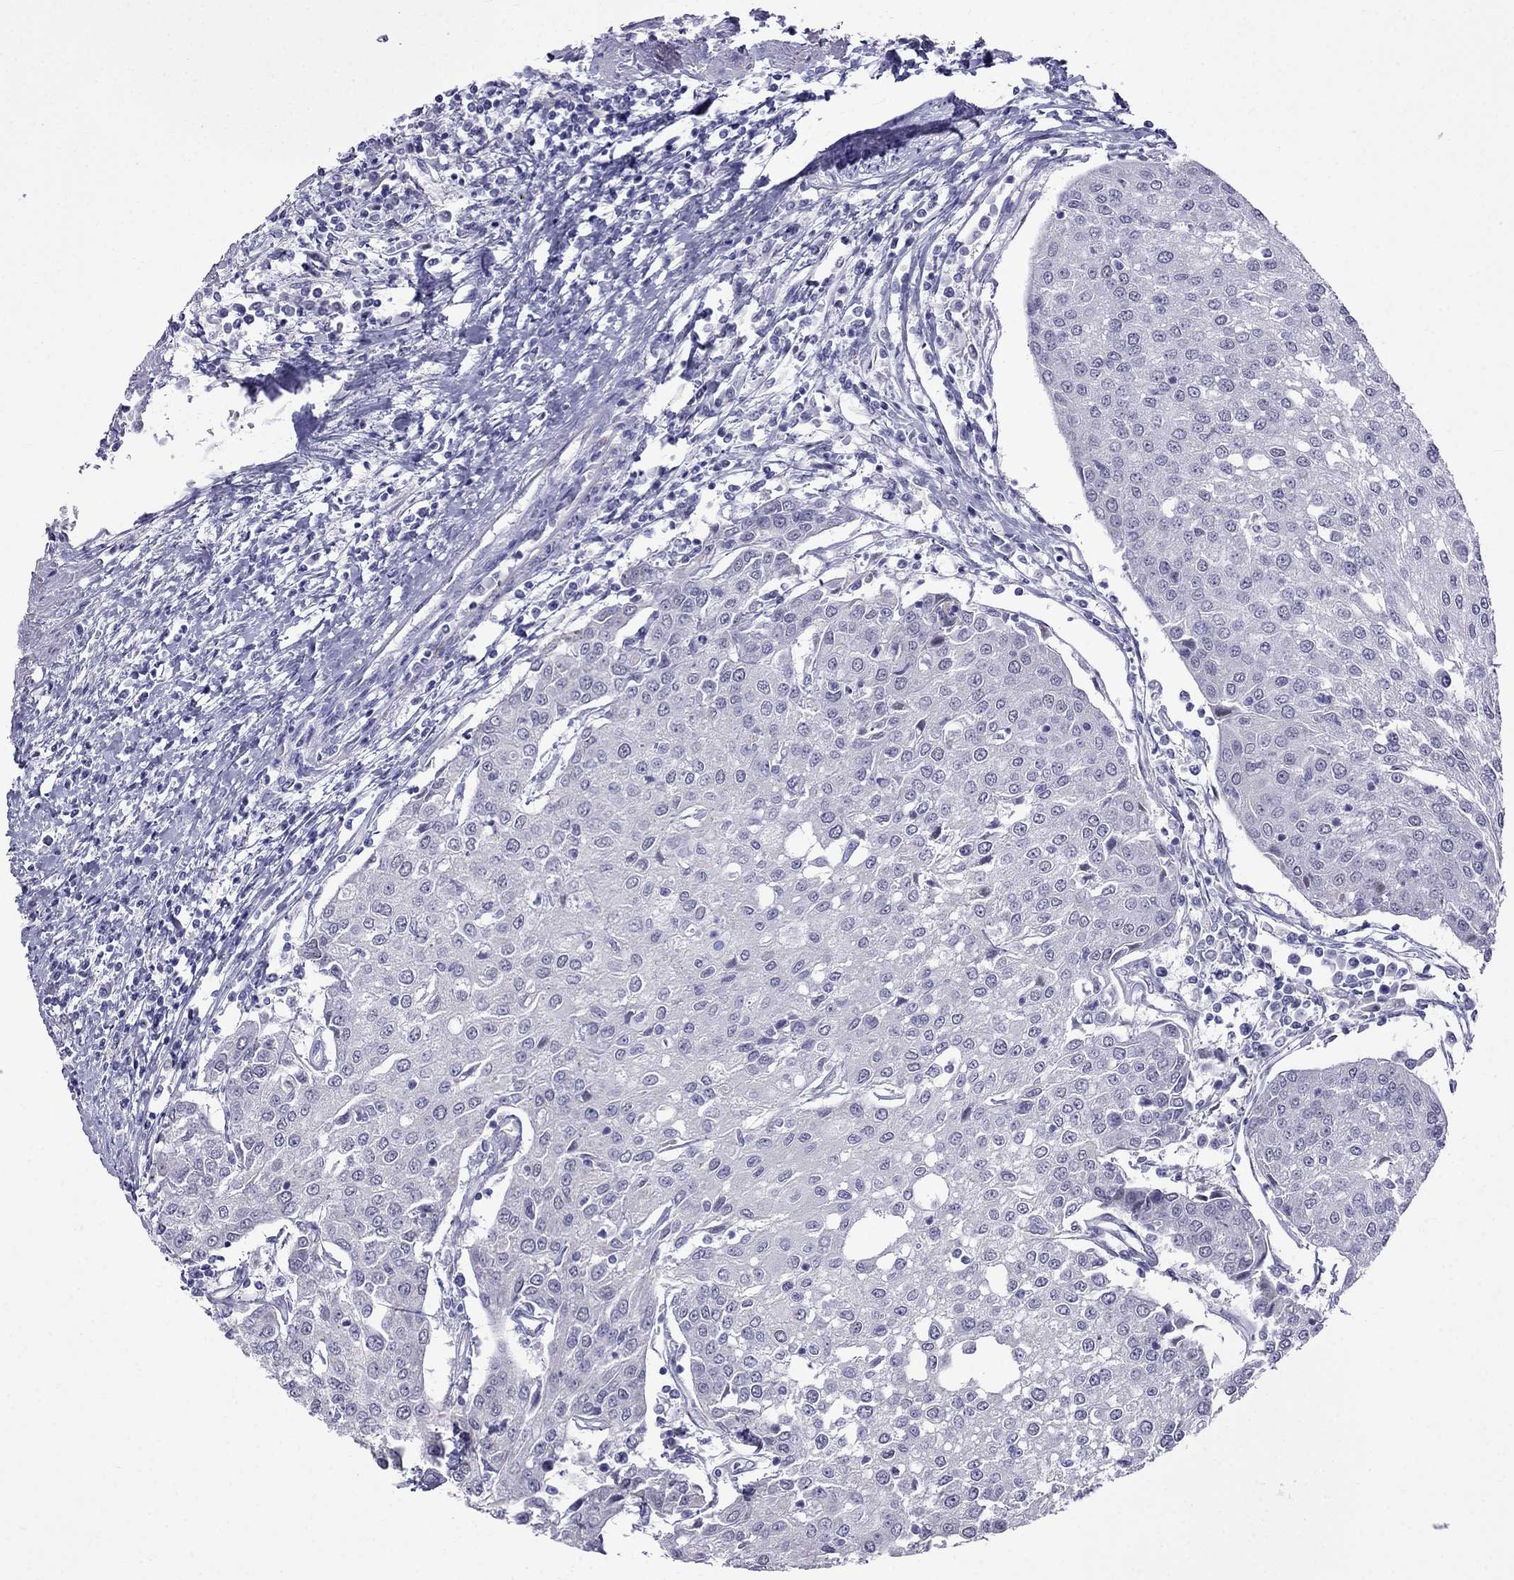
{"staining": {"intensity": "negative", "quantity": "none", "location": "none"}, "tissue": "urothelial cancer", "cell_type": "Tumor cells", "image_type": "cancer", "snomed": [{"axis": "morphology", "description": "Urothelial carcinoma, High grade"}, {"axis": "topography", "description": "Urinary bladder"}], "caption": "Urothelial cancer was stained to show a protein in brown. There is no significant positivity in tumor cells.", "gene": "MGP", "patient": {"sex": "female", "age": 85}}